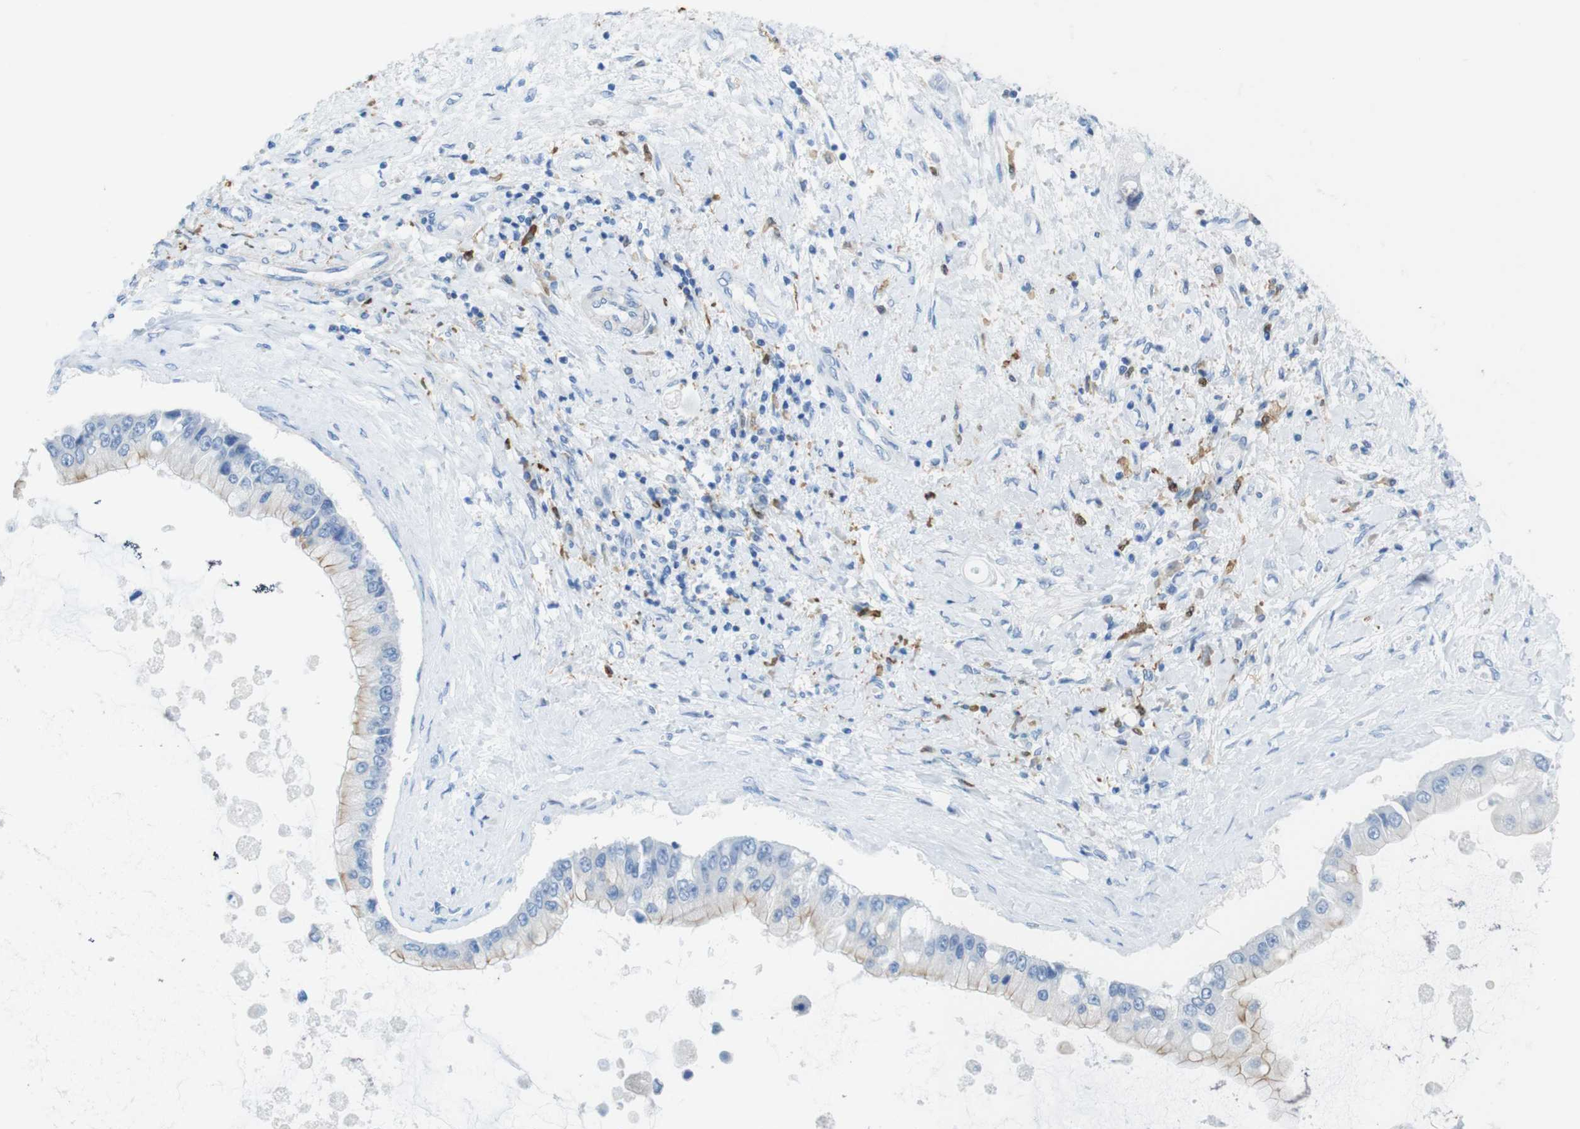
{"staining": {"intensity": "moderate", "quantity": "<25%", "location": "cytoplasmic/membranous"}, "tissue": "liver cancer", "cell_type": "Tumor cells", "image_type": "cancer", "snomed": [{"axis": "morphology", "description": "Cholangiocarcinoma"}, {"axis": "topography", "description": "Liver"}], "caption": "Liver cancer stained with a protein marker demonstrates moderate staining in tumor cells.", "gene": "CLMN", "patient": {"sex": "male", "age": 50}}